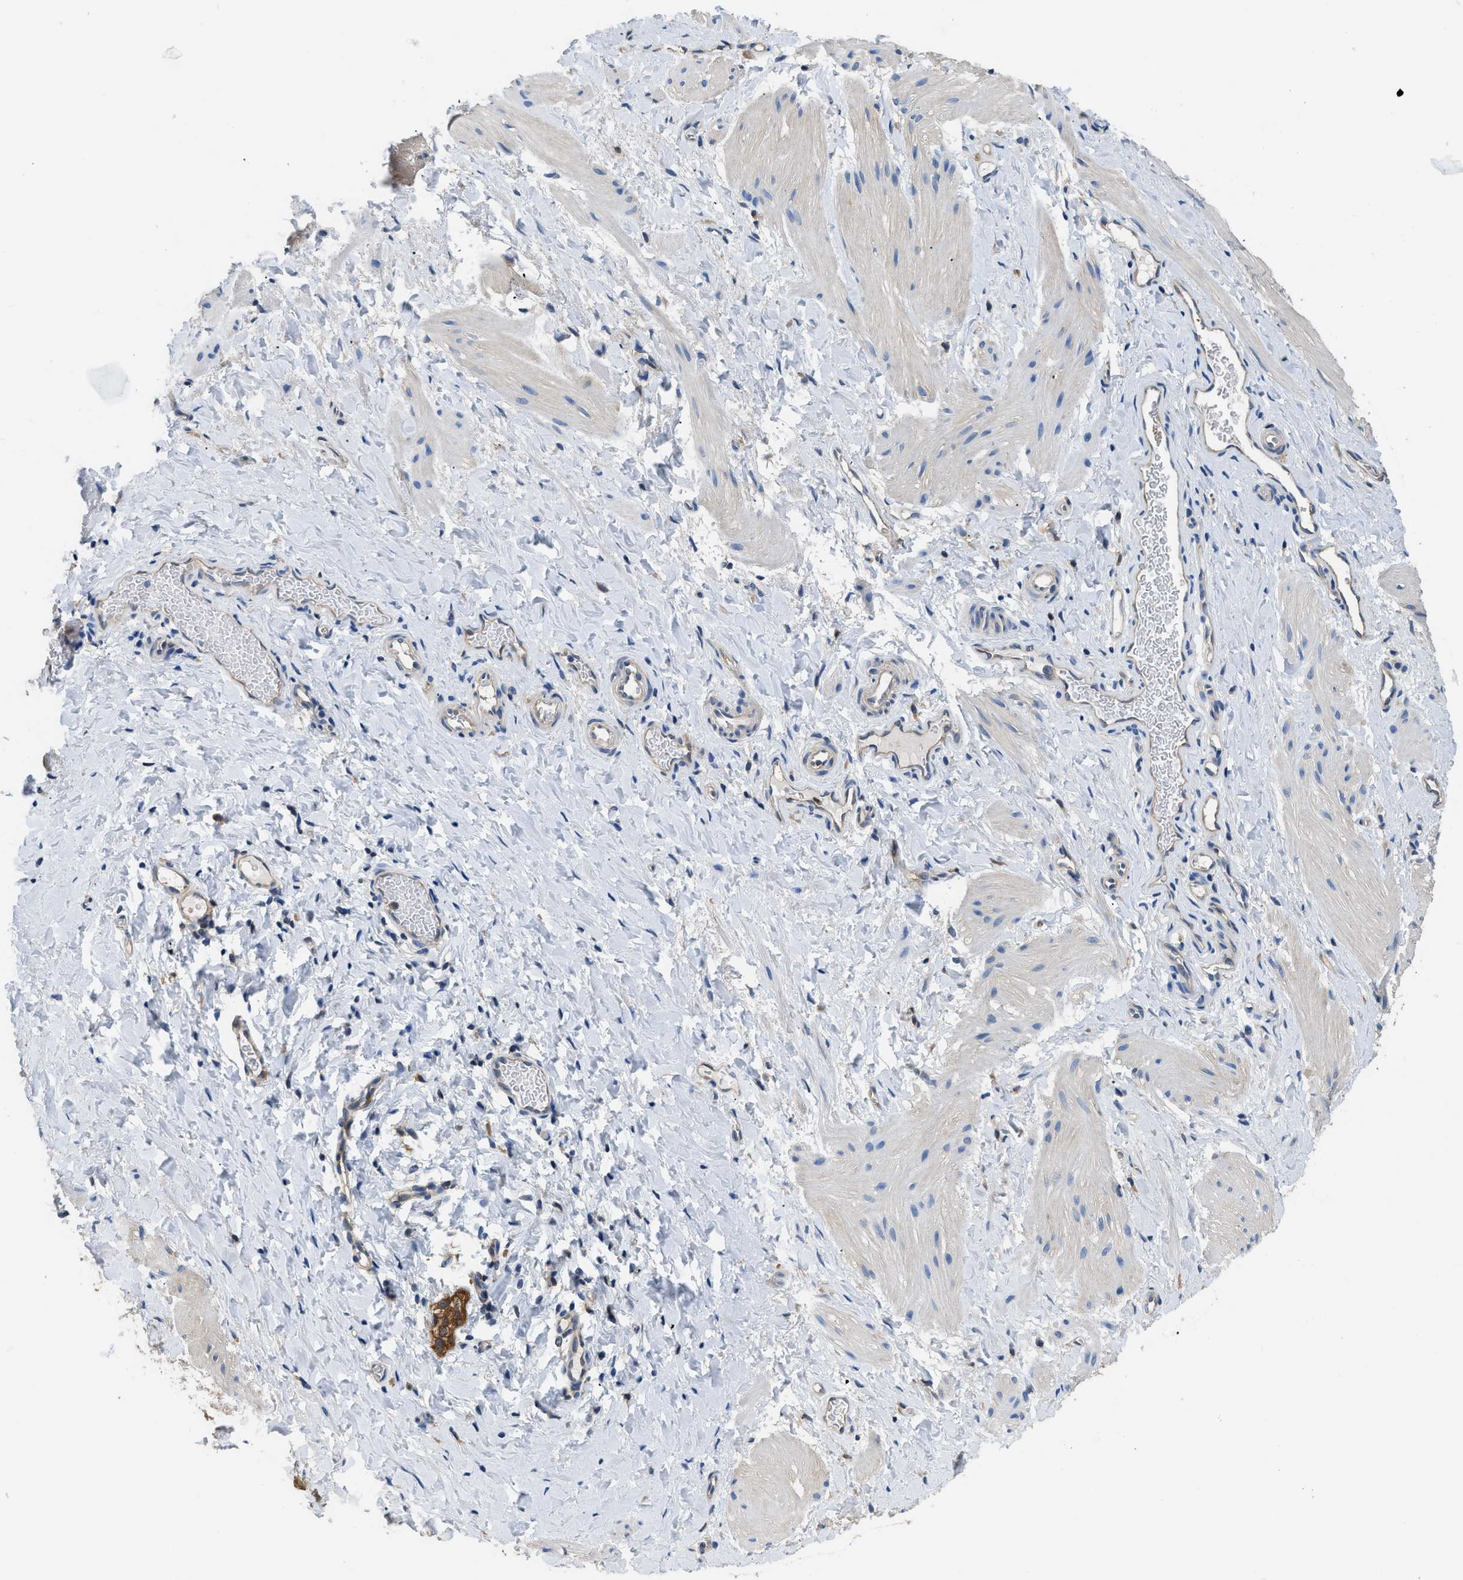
{"staining": {"intensity": "negative", "quantity": "none", "location": "none"}, "tissue": "smooth muscle", "cell_type": "Smooth muscle cells", "image_type": "normal", "snomed": [{"axis": "morphology", "description": "Normal tissue, NOS"}, {"axis": "topography", "description": "Smooth muscle"}], "caption": "Smooth muscle cells show no significant expression in benign smooth muscle. (Stains: DAB immunohistochemistry (IHC) with hematoxylin counter stain, Microscopy: brightfield microscopy at high magnification).", "gene": "PKM", "patient": {"sex": "male", "age": 16}}